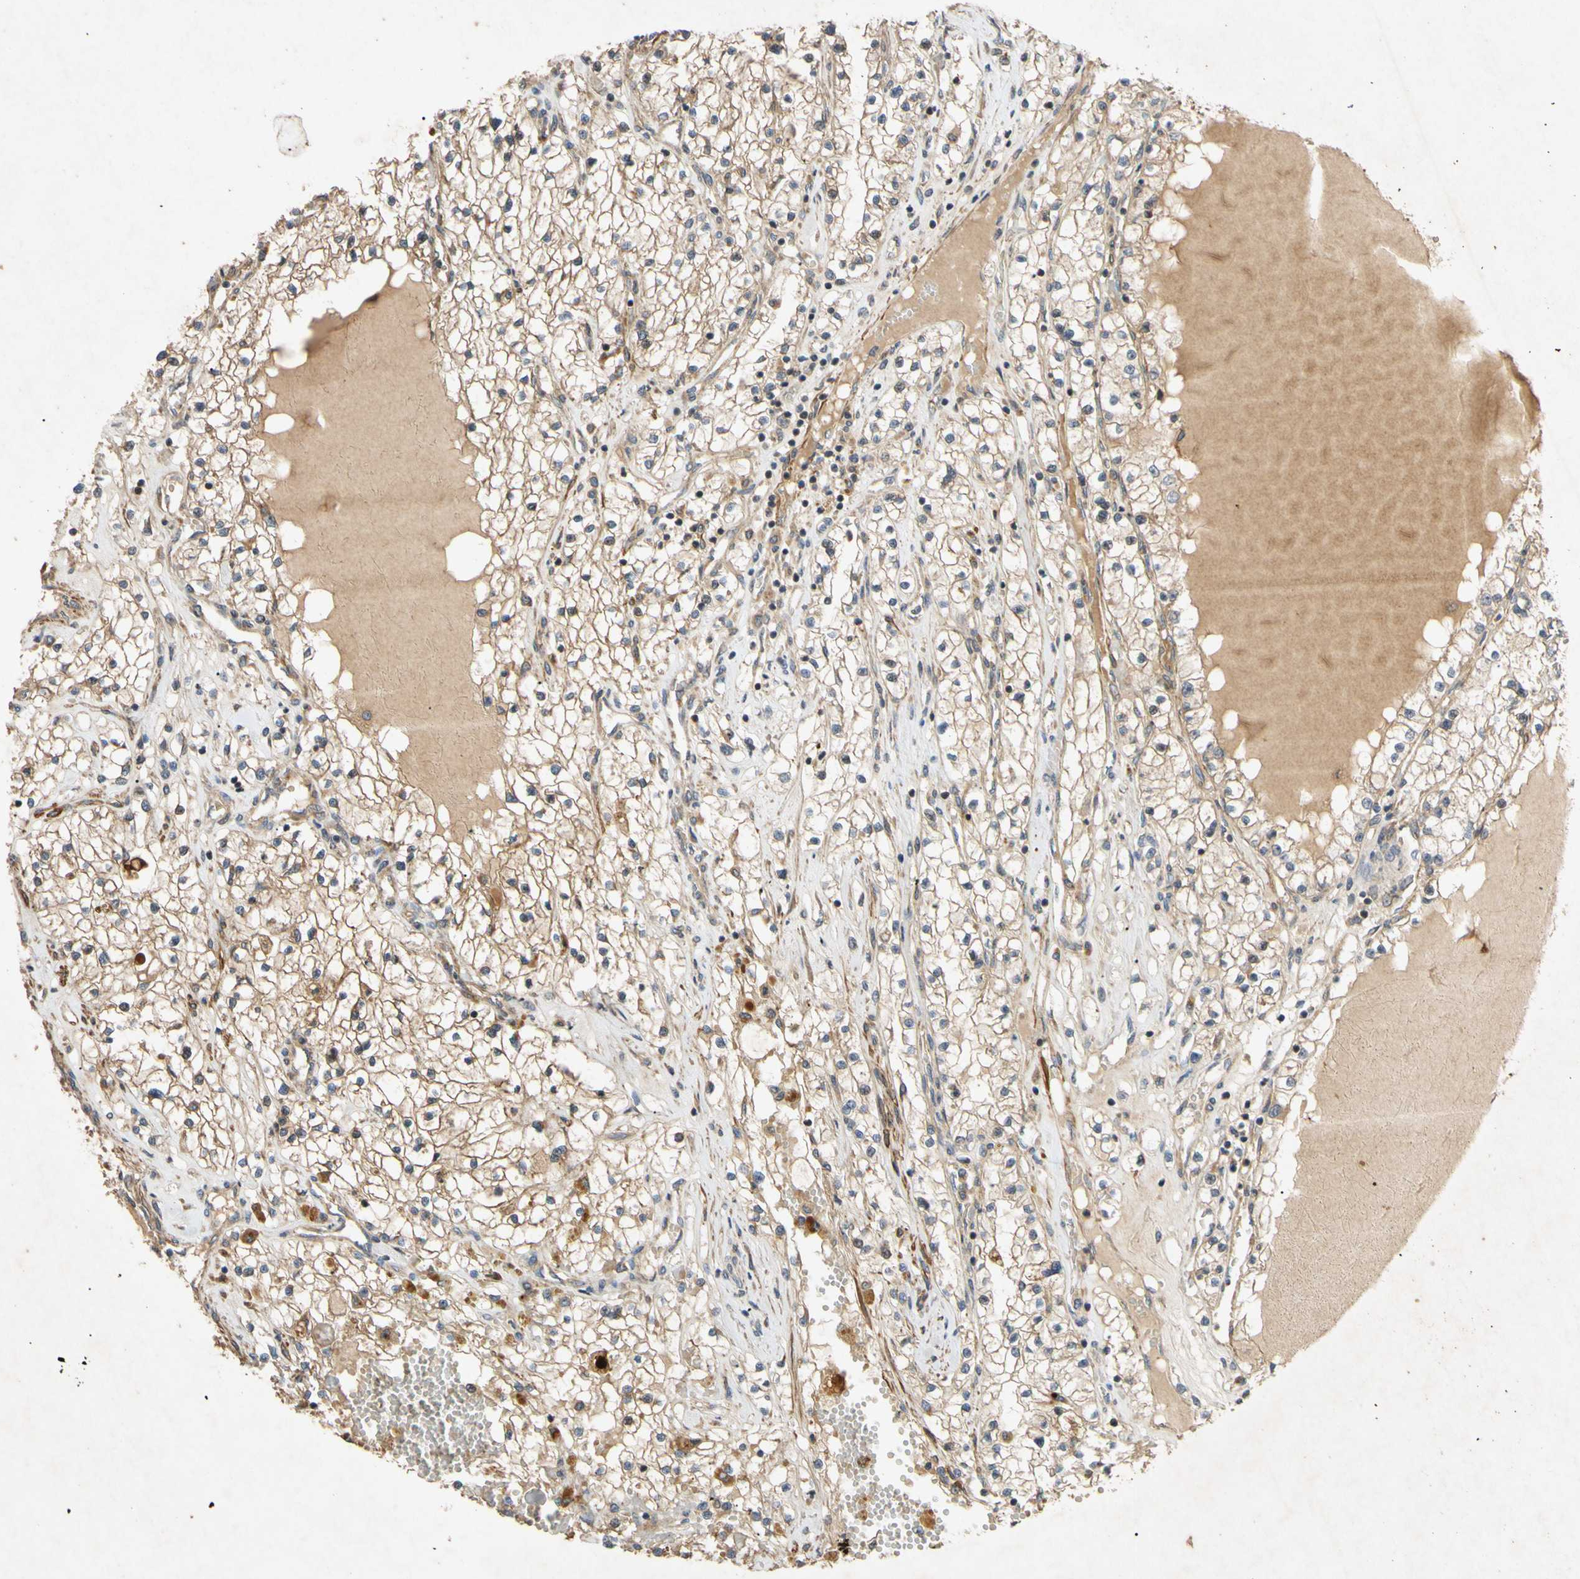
{"staining": {"intensity": "moderate", "quantity": ">75%", "location": "cytoplasmic/membranous"}, "tissue": "renal cancer", "cell_type": "Tumor cells", "image_type": "cancer", "snomed": [{"axis": "morphology", "description": "Adenocarcinoma, NOS"}, {"axis": "topography", "description": "Kidney"}], "caption": "Immunohistochemical staining of renal cancer demonstrates medium levels of moderate cytoplasmic/membranous protein expression in approximately >75% of tumor cells.", "gene": "PARD6A", "patient": {"sex": "male", "age": 68}}